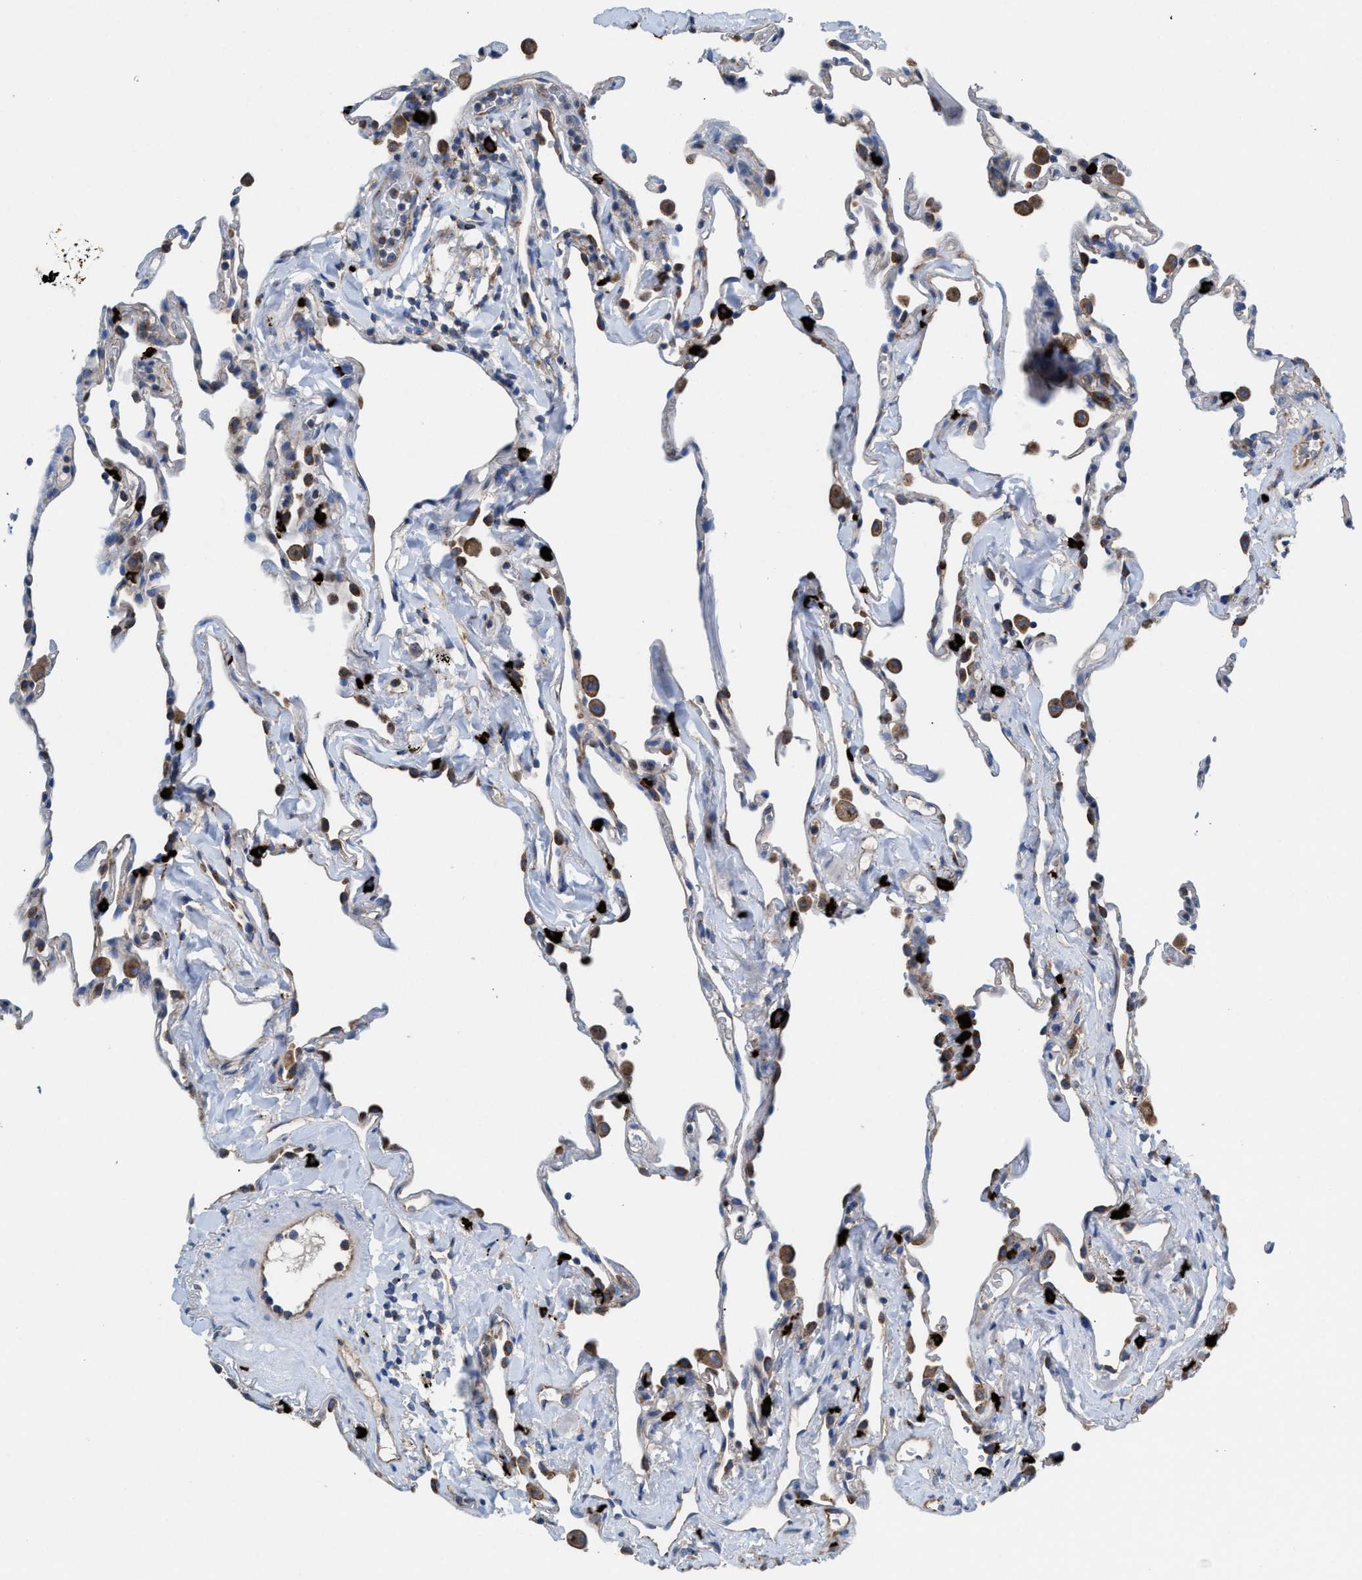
{"staining": {"intensity": "moderate", "quantity": "<25%", "location": "cytoplasmic/membranous"}, "tissue": "lung", "cell_type": "Alveolar cells", "image_type": "normal", "snomed": [{"axis": "morphology", "description": "Normal tissue, NOS"}, {"axis": "topography", "description": "Lung"}], "caption": "Immunohistochemical staining of normal human lung demonstrates low levels of moderate cytoplasmic/membranous staining in about <25% of alveolar cells.", "gene": "NYAP1", "patient": {"sex": "male", "age": 59}}